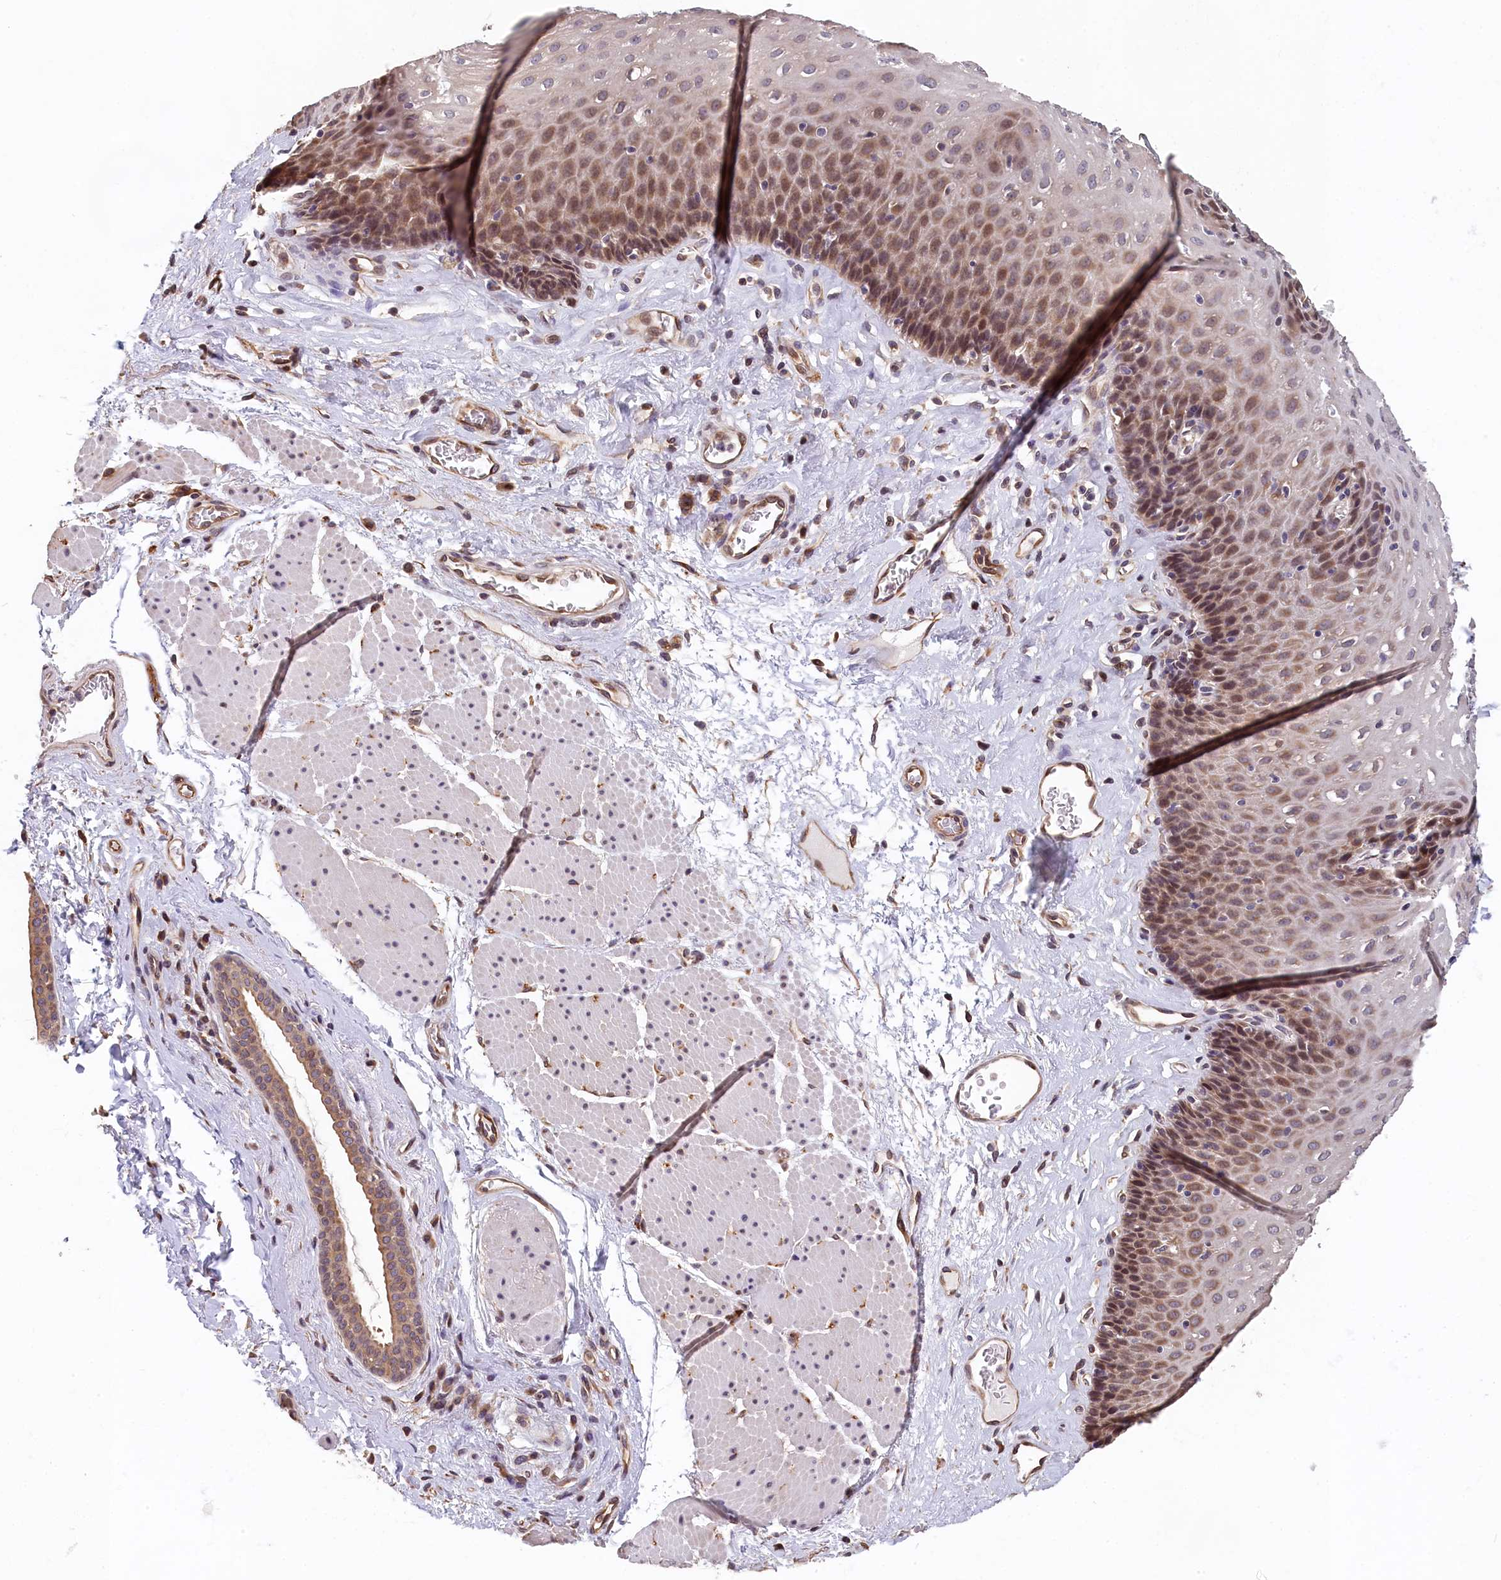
{"staining": {"intensity": "moderate", "quantity": "<25%", "location": "cytoplasmic/membranous,nuclear"}, "tissue": "esophagus", "cell_type": "Squamous epithelial cells", "image_type": "normal", "snomed": [{"axis": "morphology", "description": "Normal tissue, NOS"}, {"axis": "topography", "description": "Esophagus"}], "caption": "Protein analysis of benign esophagus reveals moderate cytoplasmic/membranous,nuclear expression in about <25% of squamous epithelial cells. (IHC, brightfield microscopy, high magnification).", "gene": "TMEM116", "patient": {"sex": "female", "age": 66}}